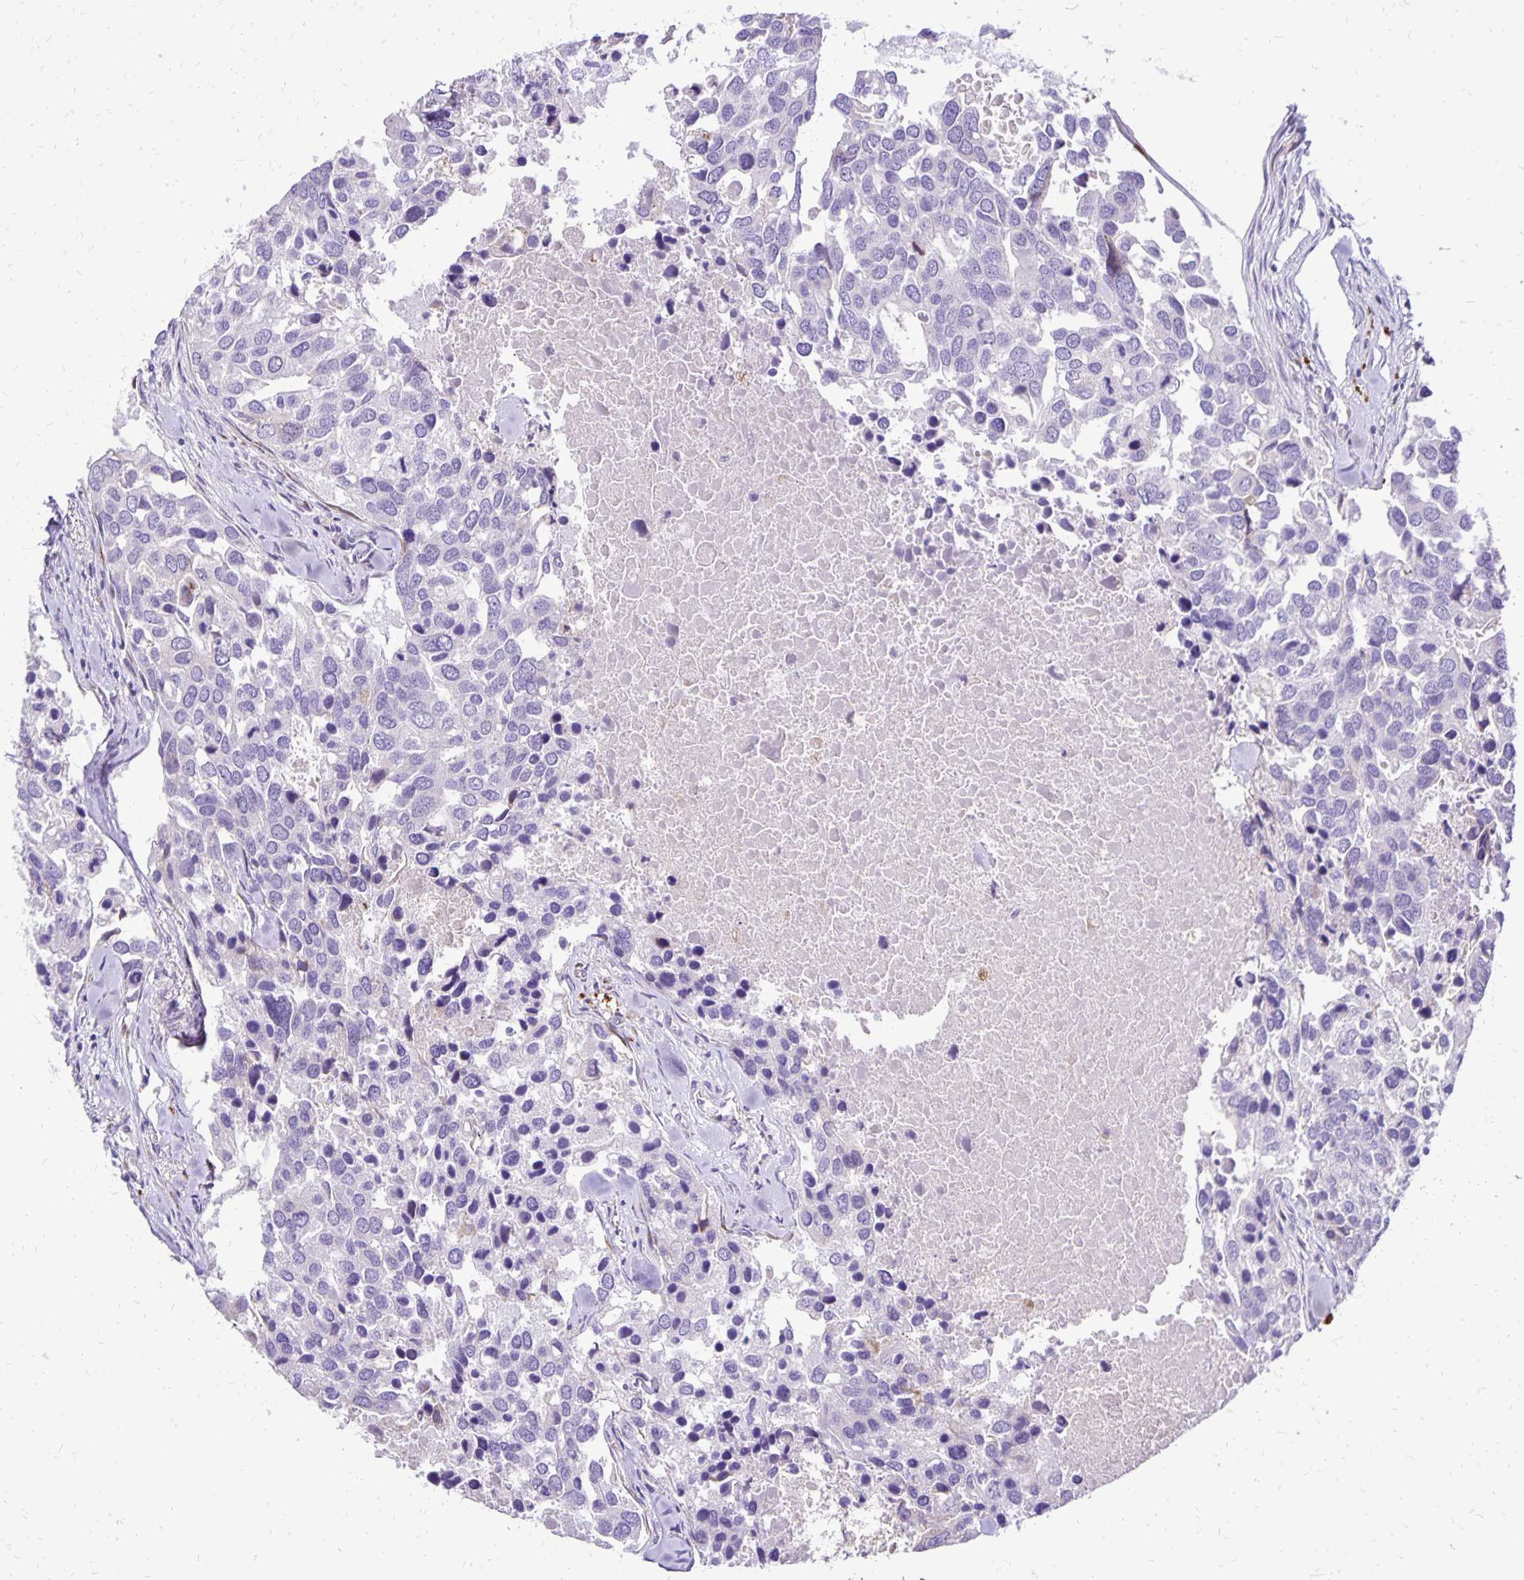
{"staining": {"intensity": "negative", "quantity": "none", "location": "none"}, "tissue": "breast cancer", "cell_type": "Tumor cells", "image_type": "cancer", "snomed": [{"axis": "morphology", "description": "Duct carcinoma"}, {"axis": "topography", "description": "Breast"}], "caption": "The photomicrograph shows no significant staining in tumor cells of breast cancer (intraductal carcinoma).", "gene": "EIF5A", "patient": {"sex": "female", "age": 83}}